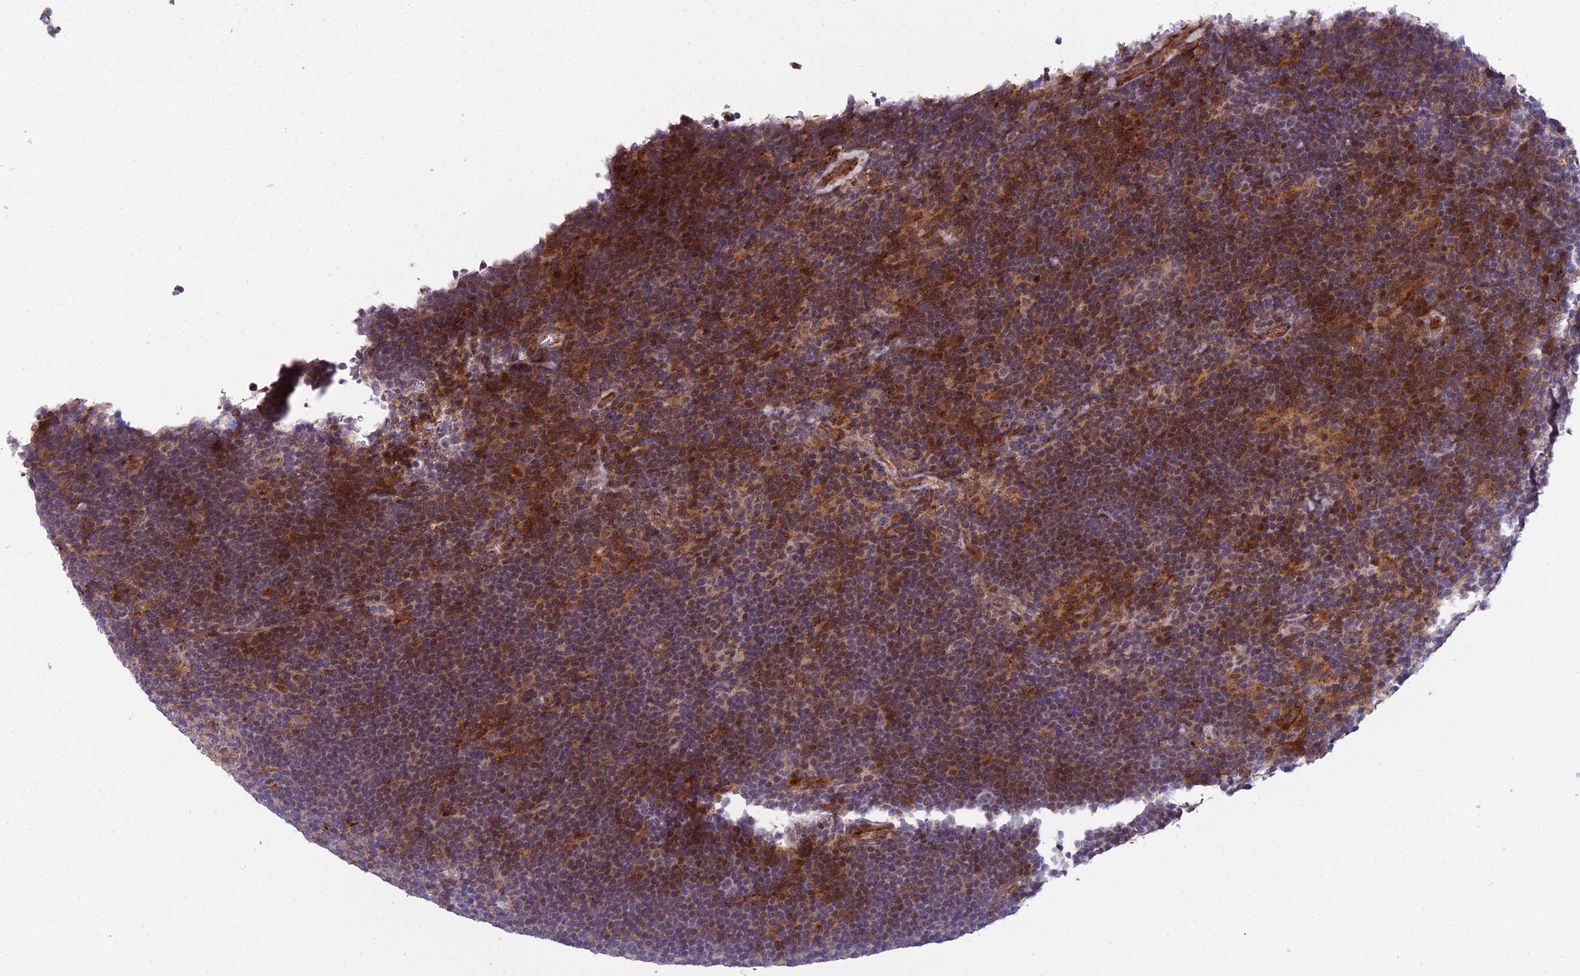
{"staining": {"intensity": "weak", "quantity": "<25%", "location": "nuclear"}, "tissue": "lymphoma", "cell_type": "Tumor cells", "image_type": "cancer", "snomed": [{"axis": "morphology", "description": "Hodgkin's disease, NOS"}, {"axis": "topography", "description": "Lymph node"}], "caption": "Tumor cells show no significant expression in lymphoma. (IHC, brightfield microscopy, high magnification).", "gene": "GLYATL3", "patient": {"sex": "female", "age": 57}}